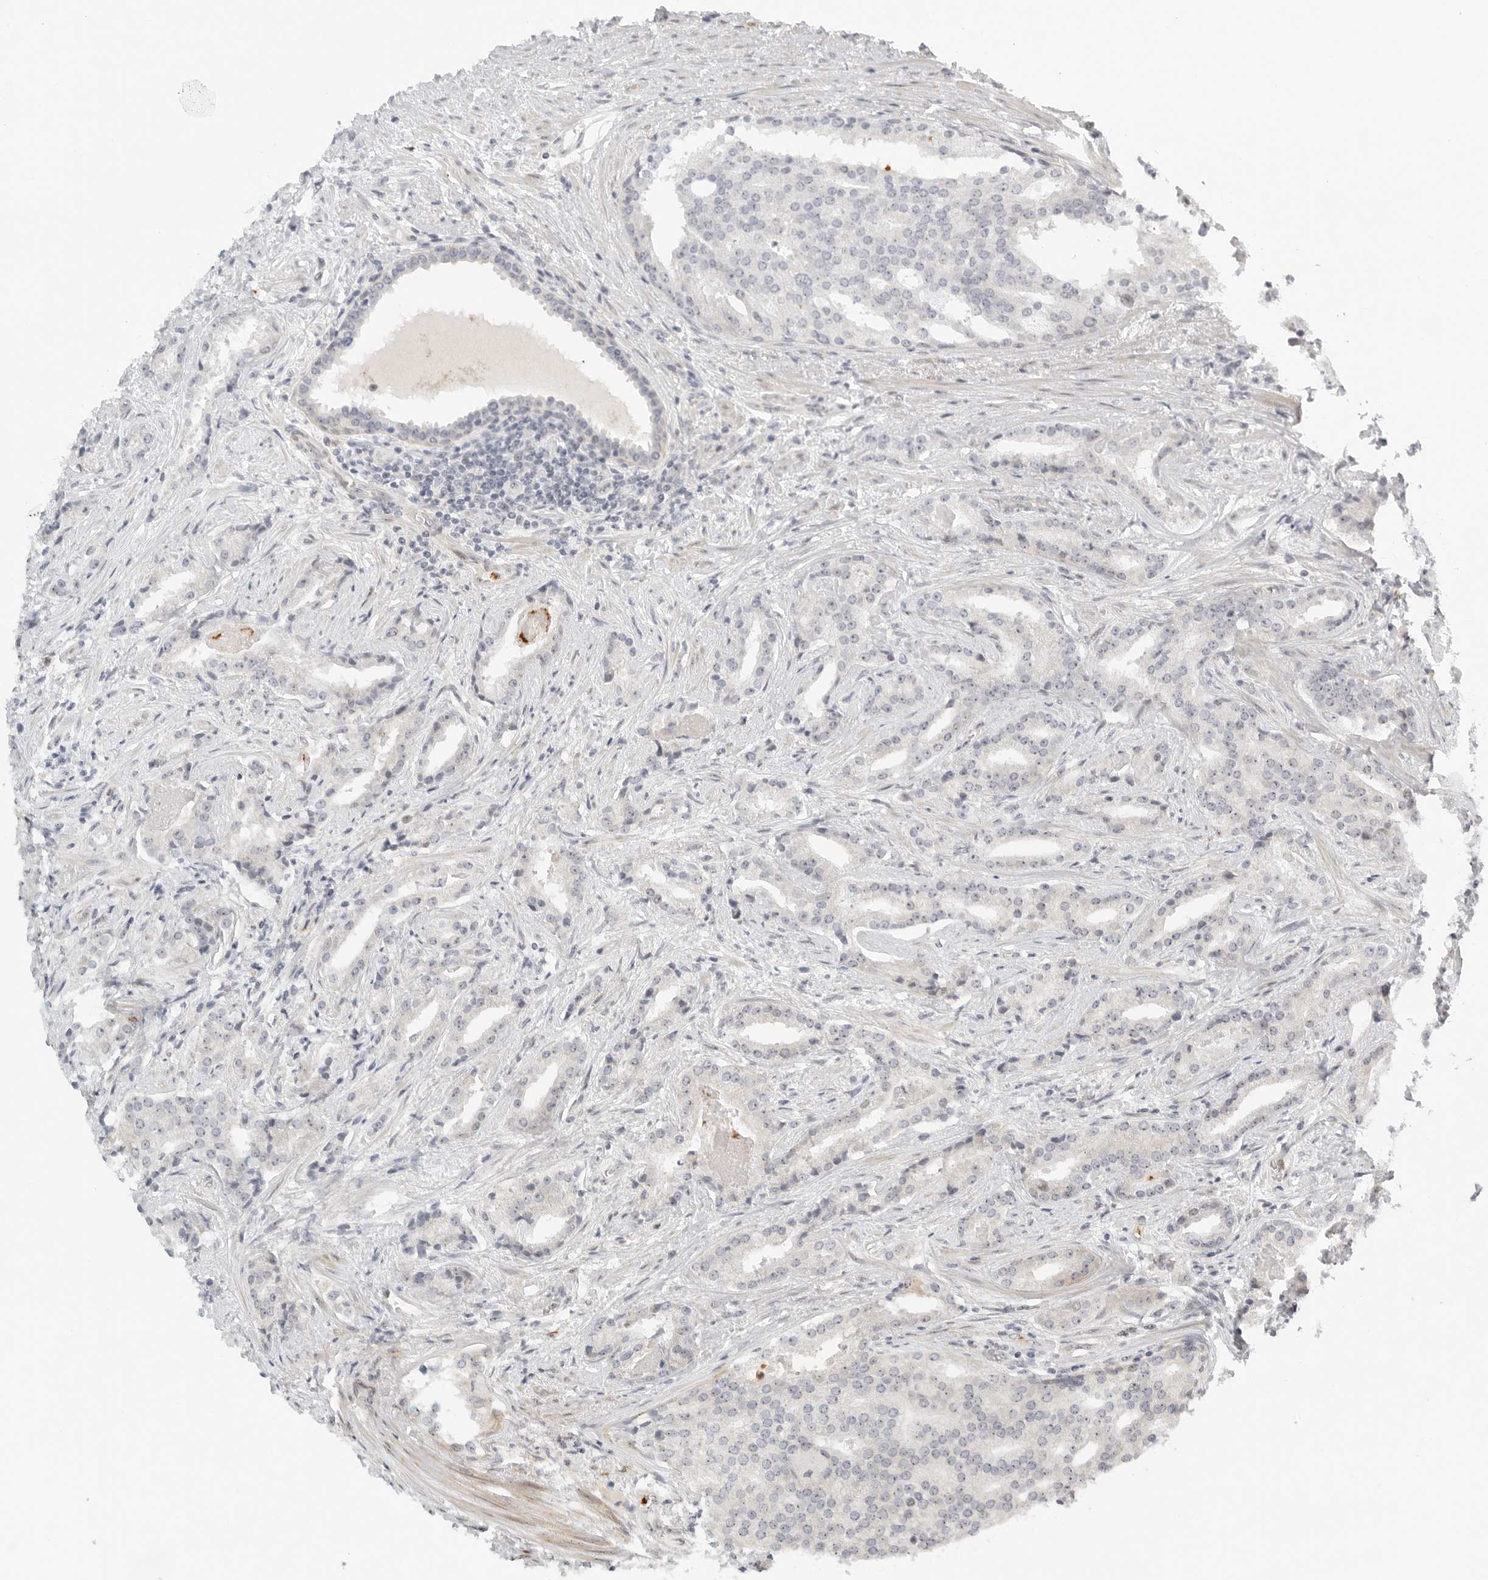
{"staining": {"intensity": "weak", "quantity": "25%-75%", "location": "nuclear"}, "tissue": "prostate cancer", "cell_type": "Tumor cells", "image_type": "cancer", "snomed": [{"axis": "morphology", "description": "Adenocarcinoma, Low grade"}, {"axis": "topography", "description": "Prostate"}], "caption": "This histopathology image displays IHC staining of human prostate cancer, with low weak nuclear expression in about 25%-75% of tumor cells.", "gene": "DSCC1", "patient": {"sex": "male", "age": 67}}